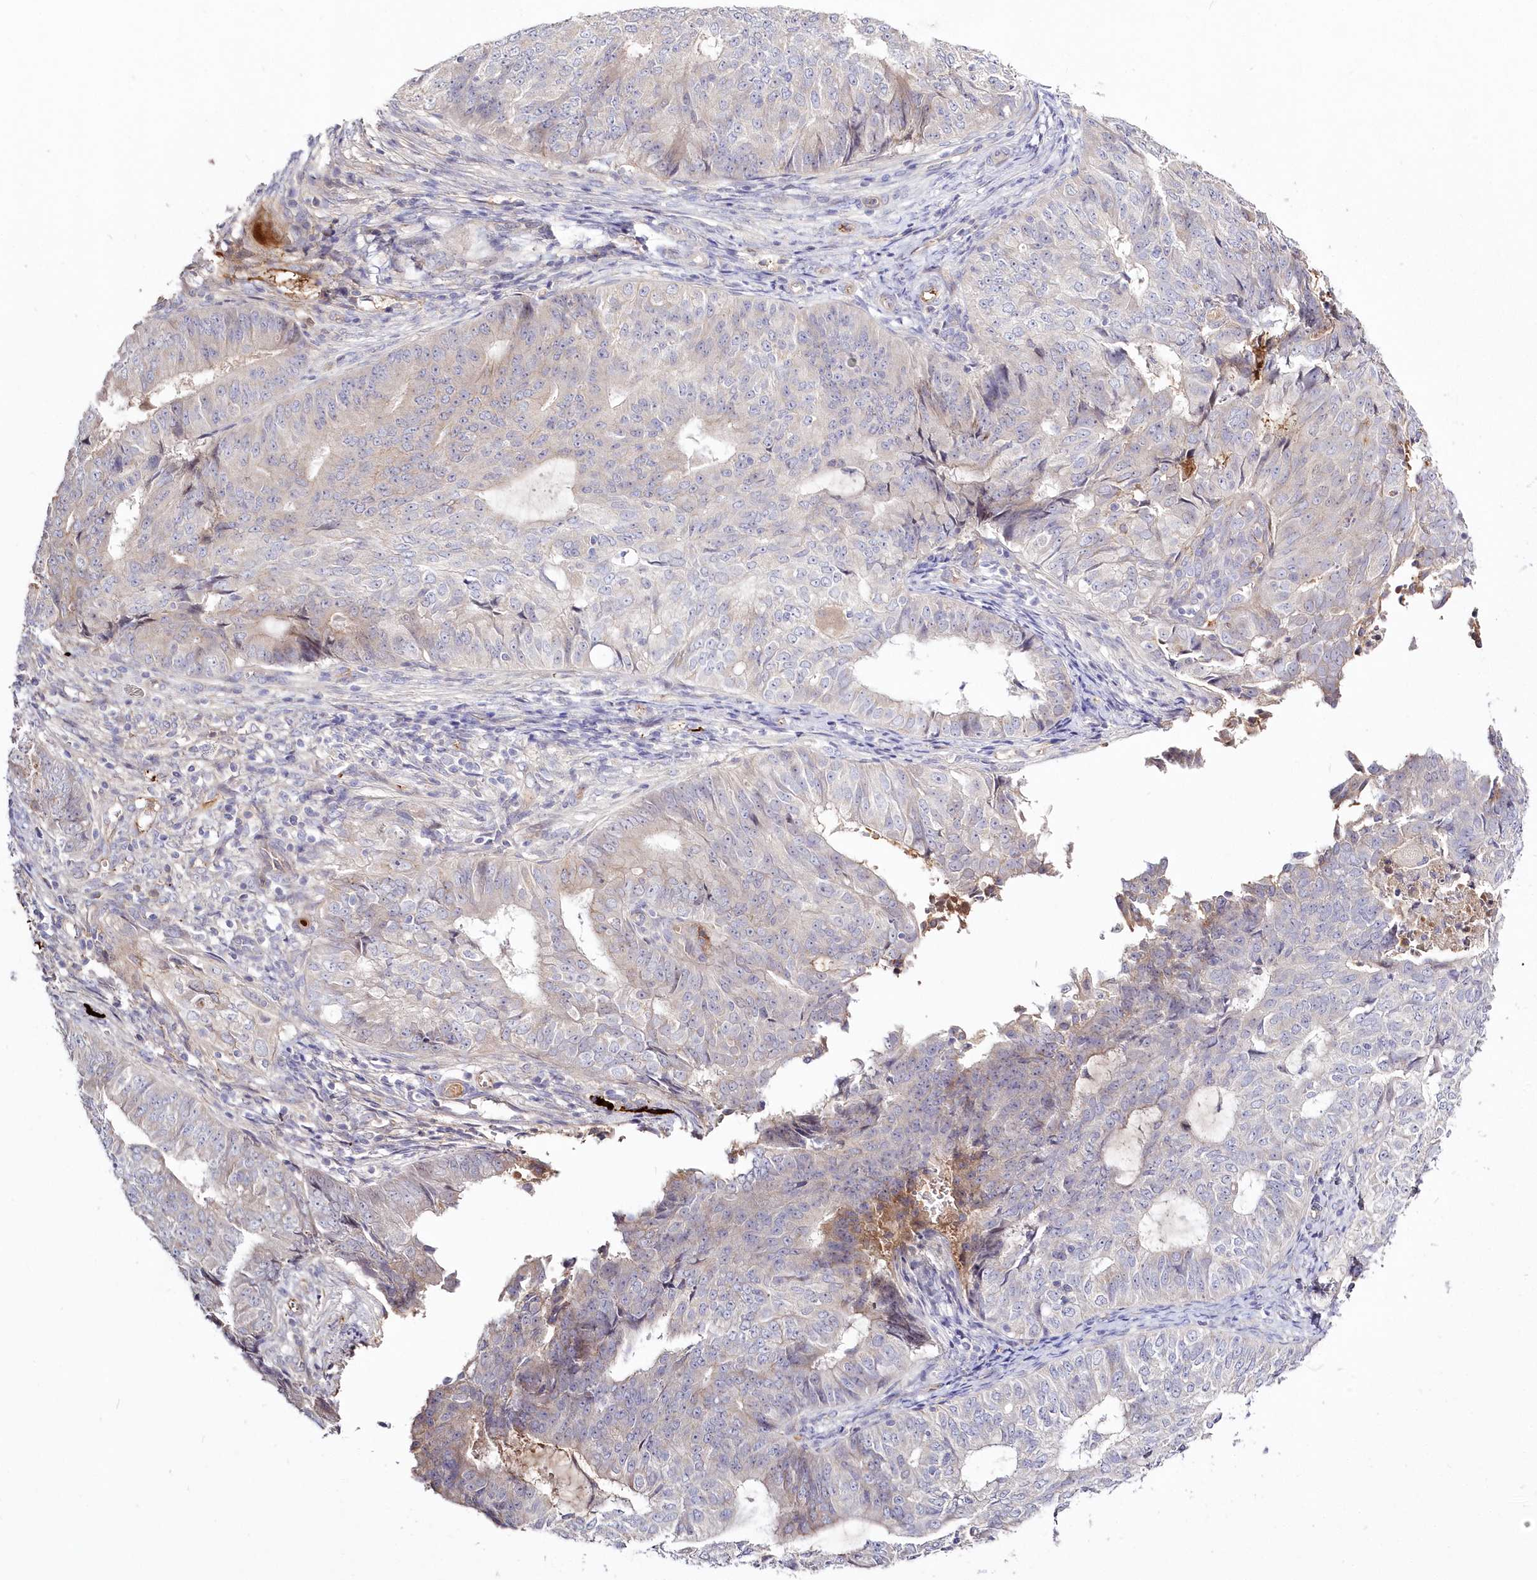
{"staining": {"intensity": "negative", "quantity": "none", "location": "none"}, "tissue": "endometrial cancer", "cell_type": "Tumor cells", "image_type": "cancer", "snomed": [{"axis": "morphology", "description": "Adenocarcinoma, NOS"}, {"axis": "topography", "description": "Endometrium"}], "caption": "This is a photomicrograph of immunohistochemistry staining of adenocarcinoma (endometrial), which shows no expression in tumor cells. (Brightfield microscopy of DAB immunohistochemistry (IHC) at high magnification).", "gene": "WBP1L", "patient": {"sex": "female", "age": 32}}